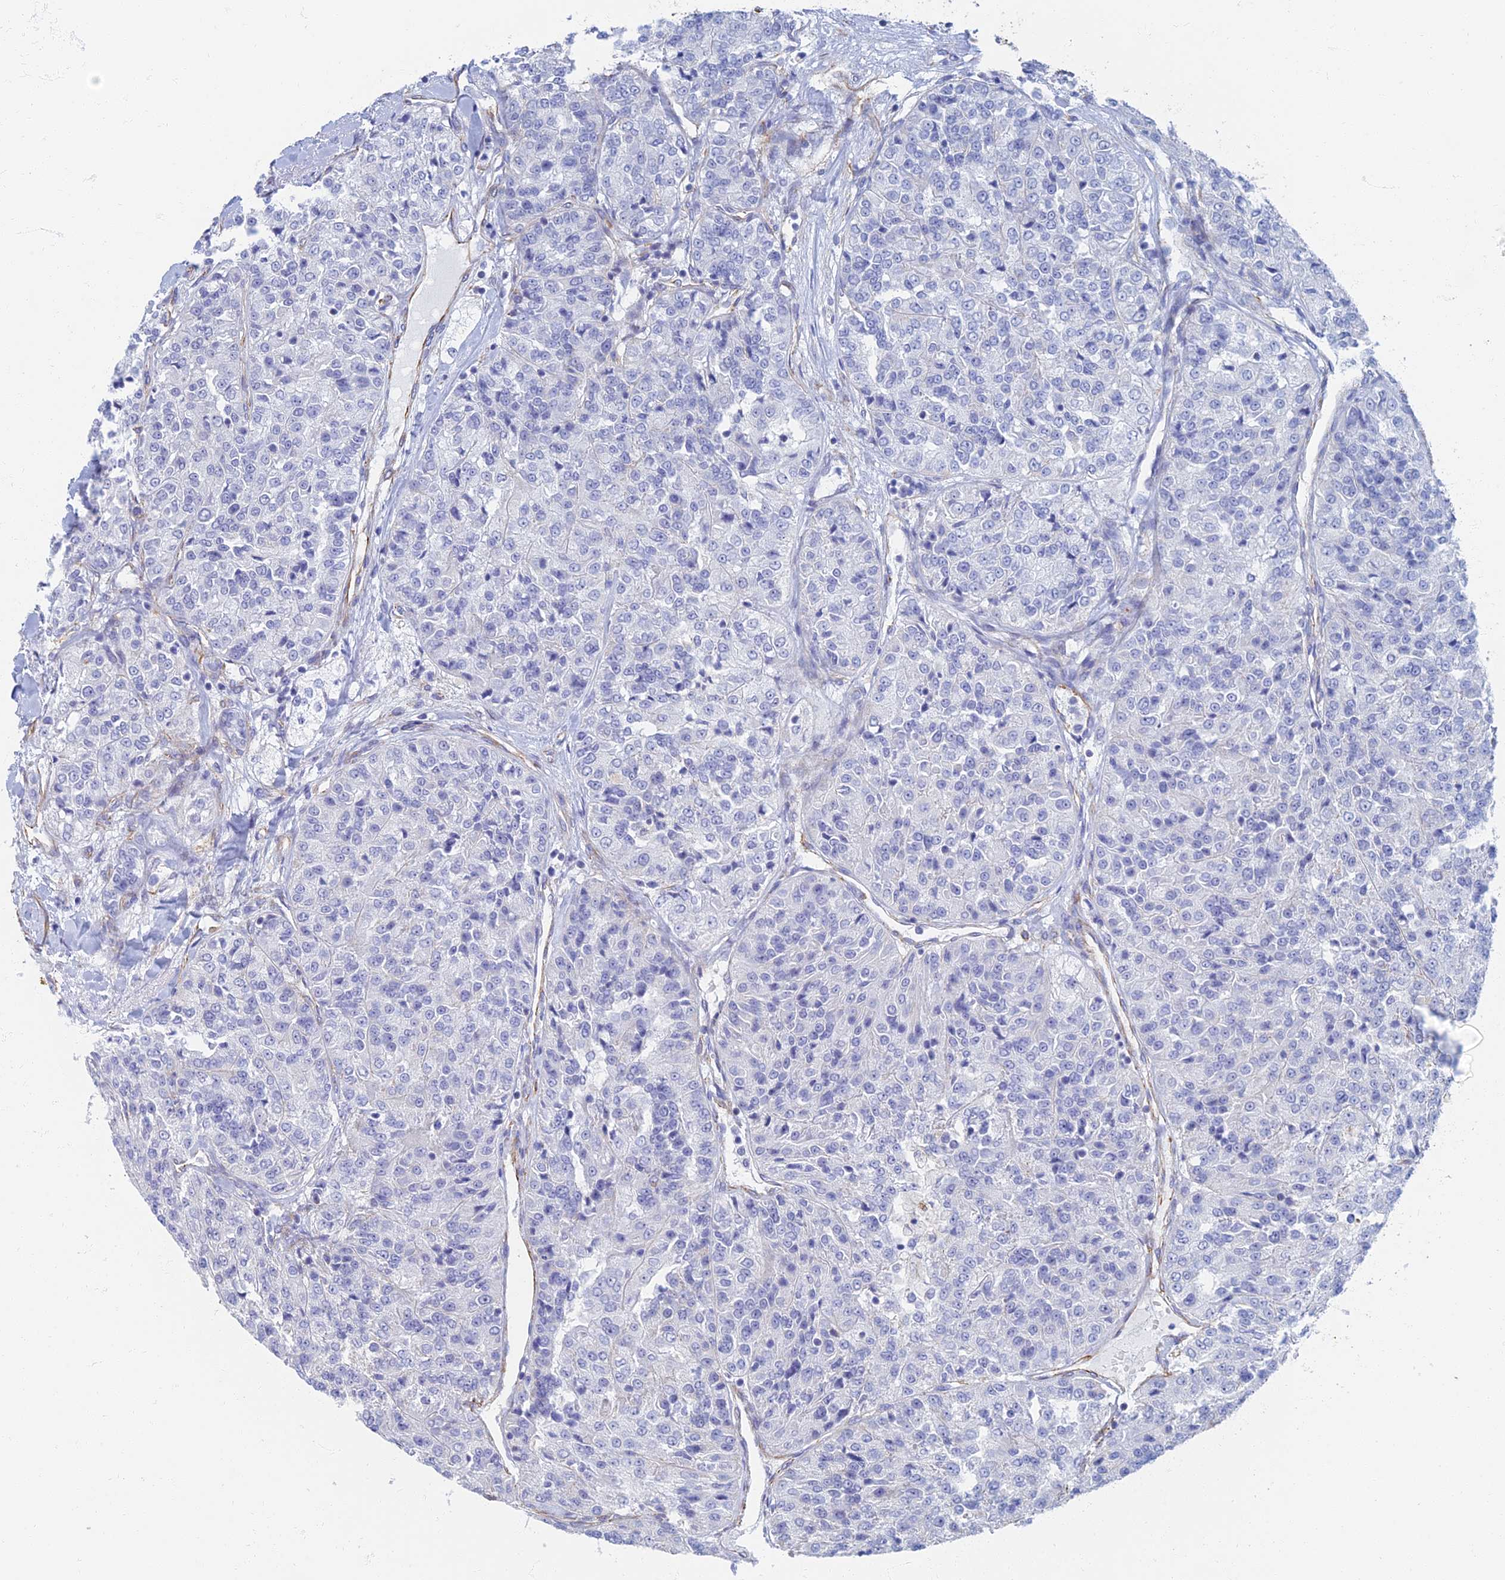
{"staining": {"intensity": "negative", "quantity": "none", "location": "none"}, "tissue": "renal cancer", "cell_type": "Tumor cells", "image_type": "cancer", "snomed": [{"axis": "morphology", "description": "Adenocarcinoma, NOS"}, {"axis": "topography", "description": "Kidney"}], "caption": "IHC image of neoplastic tissue: human adenocarcinoma (renal) stained with DAB (3,3'-diaminobenzidine) demonstrates no significant protein positivity in tumor cells.", "gene": "RMC1", "patient": {"sex": "female", "age": 63}}